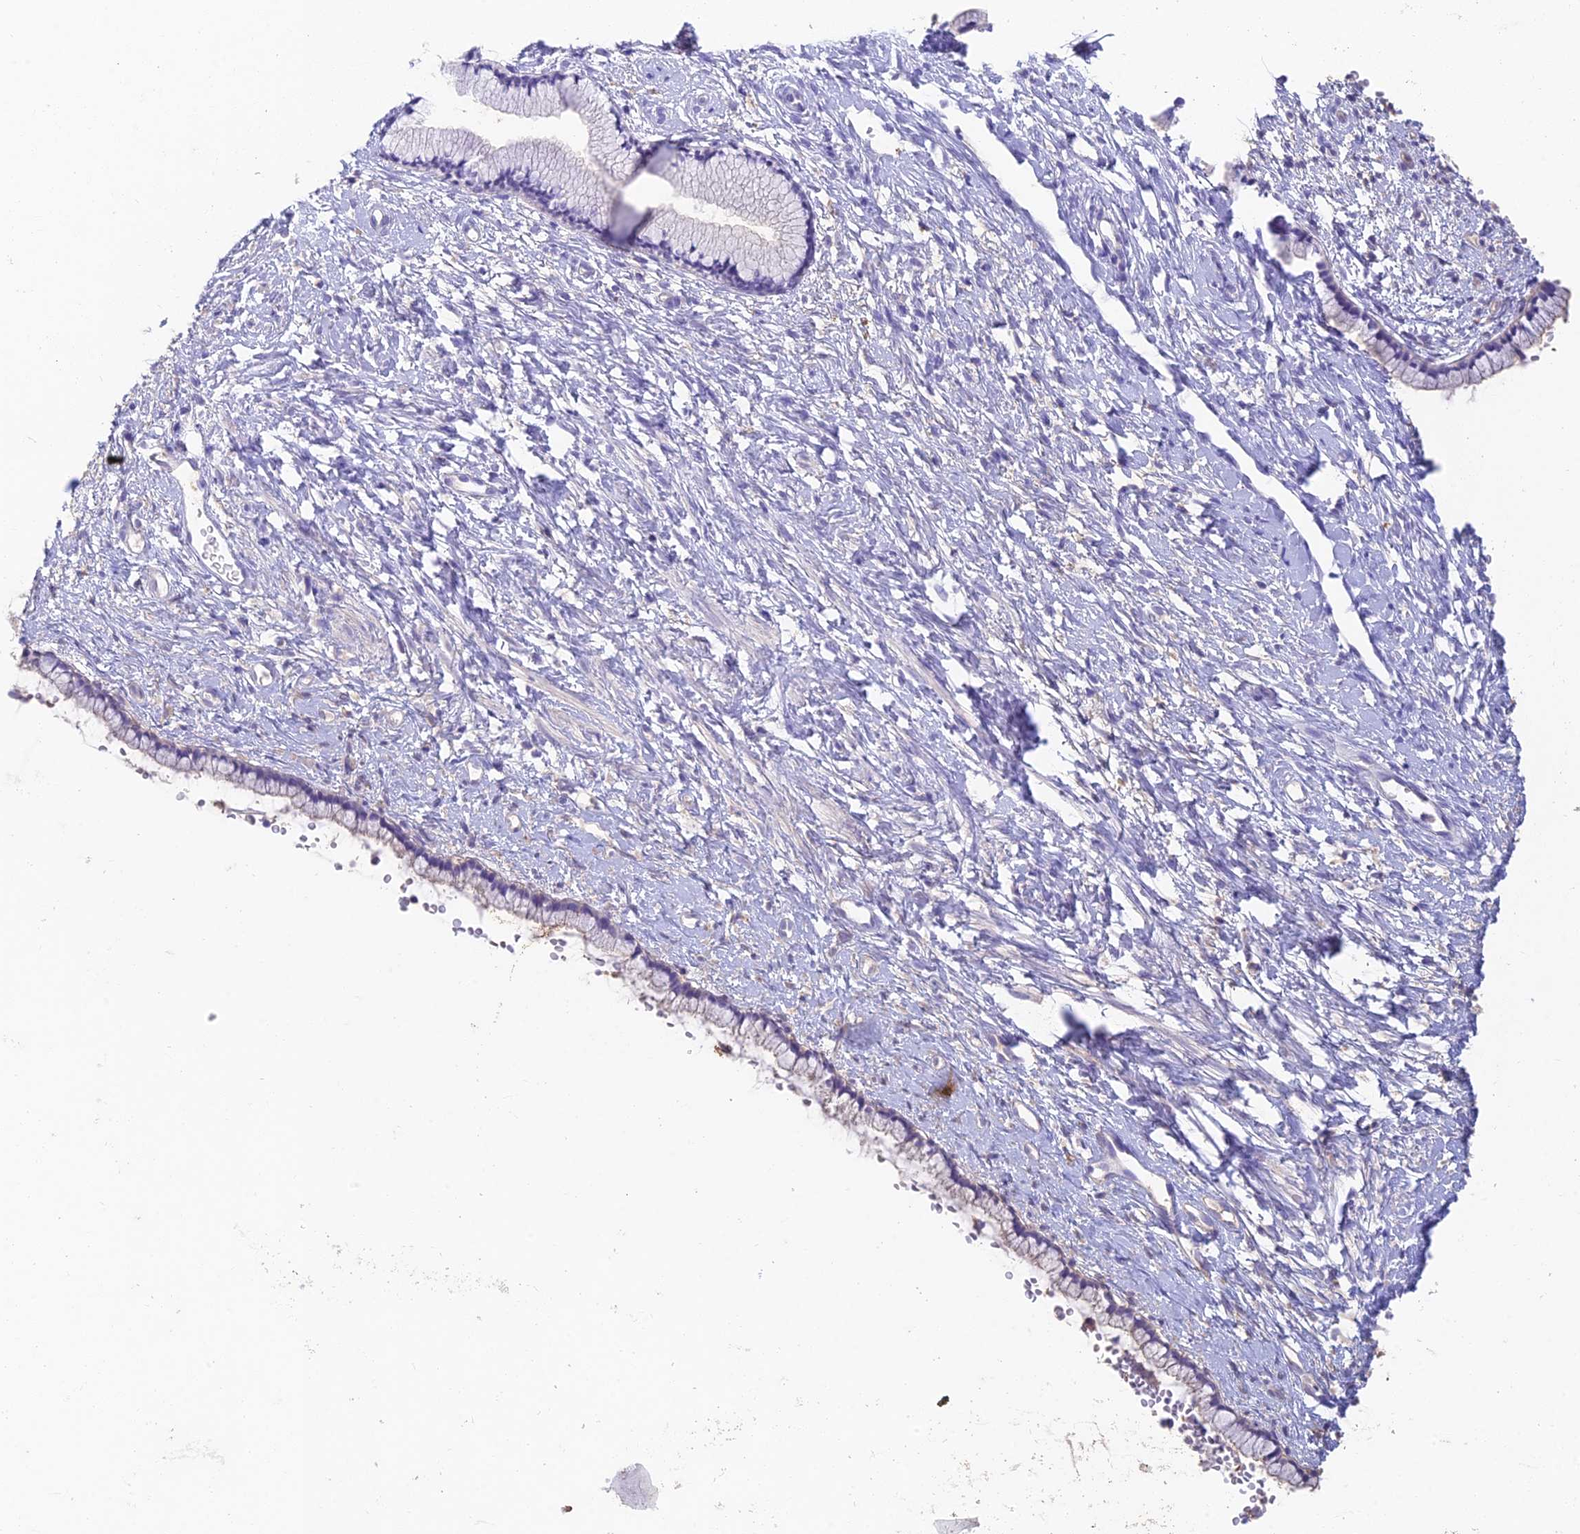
{"staining": {"intensity": "negative", "quantity": "none", "location": "none"}, "tissue": "cervix", "cell_type": "Glandular cells", "image_type": "normal", "snomed": [{"axis": "morphology", "description": "Normal tissue, NOS"}, {"axis": "topography", "description": "Cervix"}], "caption": "This is an IHC histopathology image of normal human cervix. There is no expression in glandular cells.", "gene": "ADAMTS13", "patient": {"sex": "female", "age": 57}}